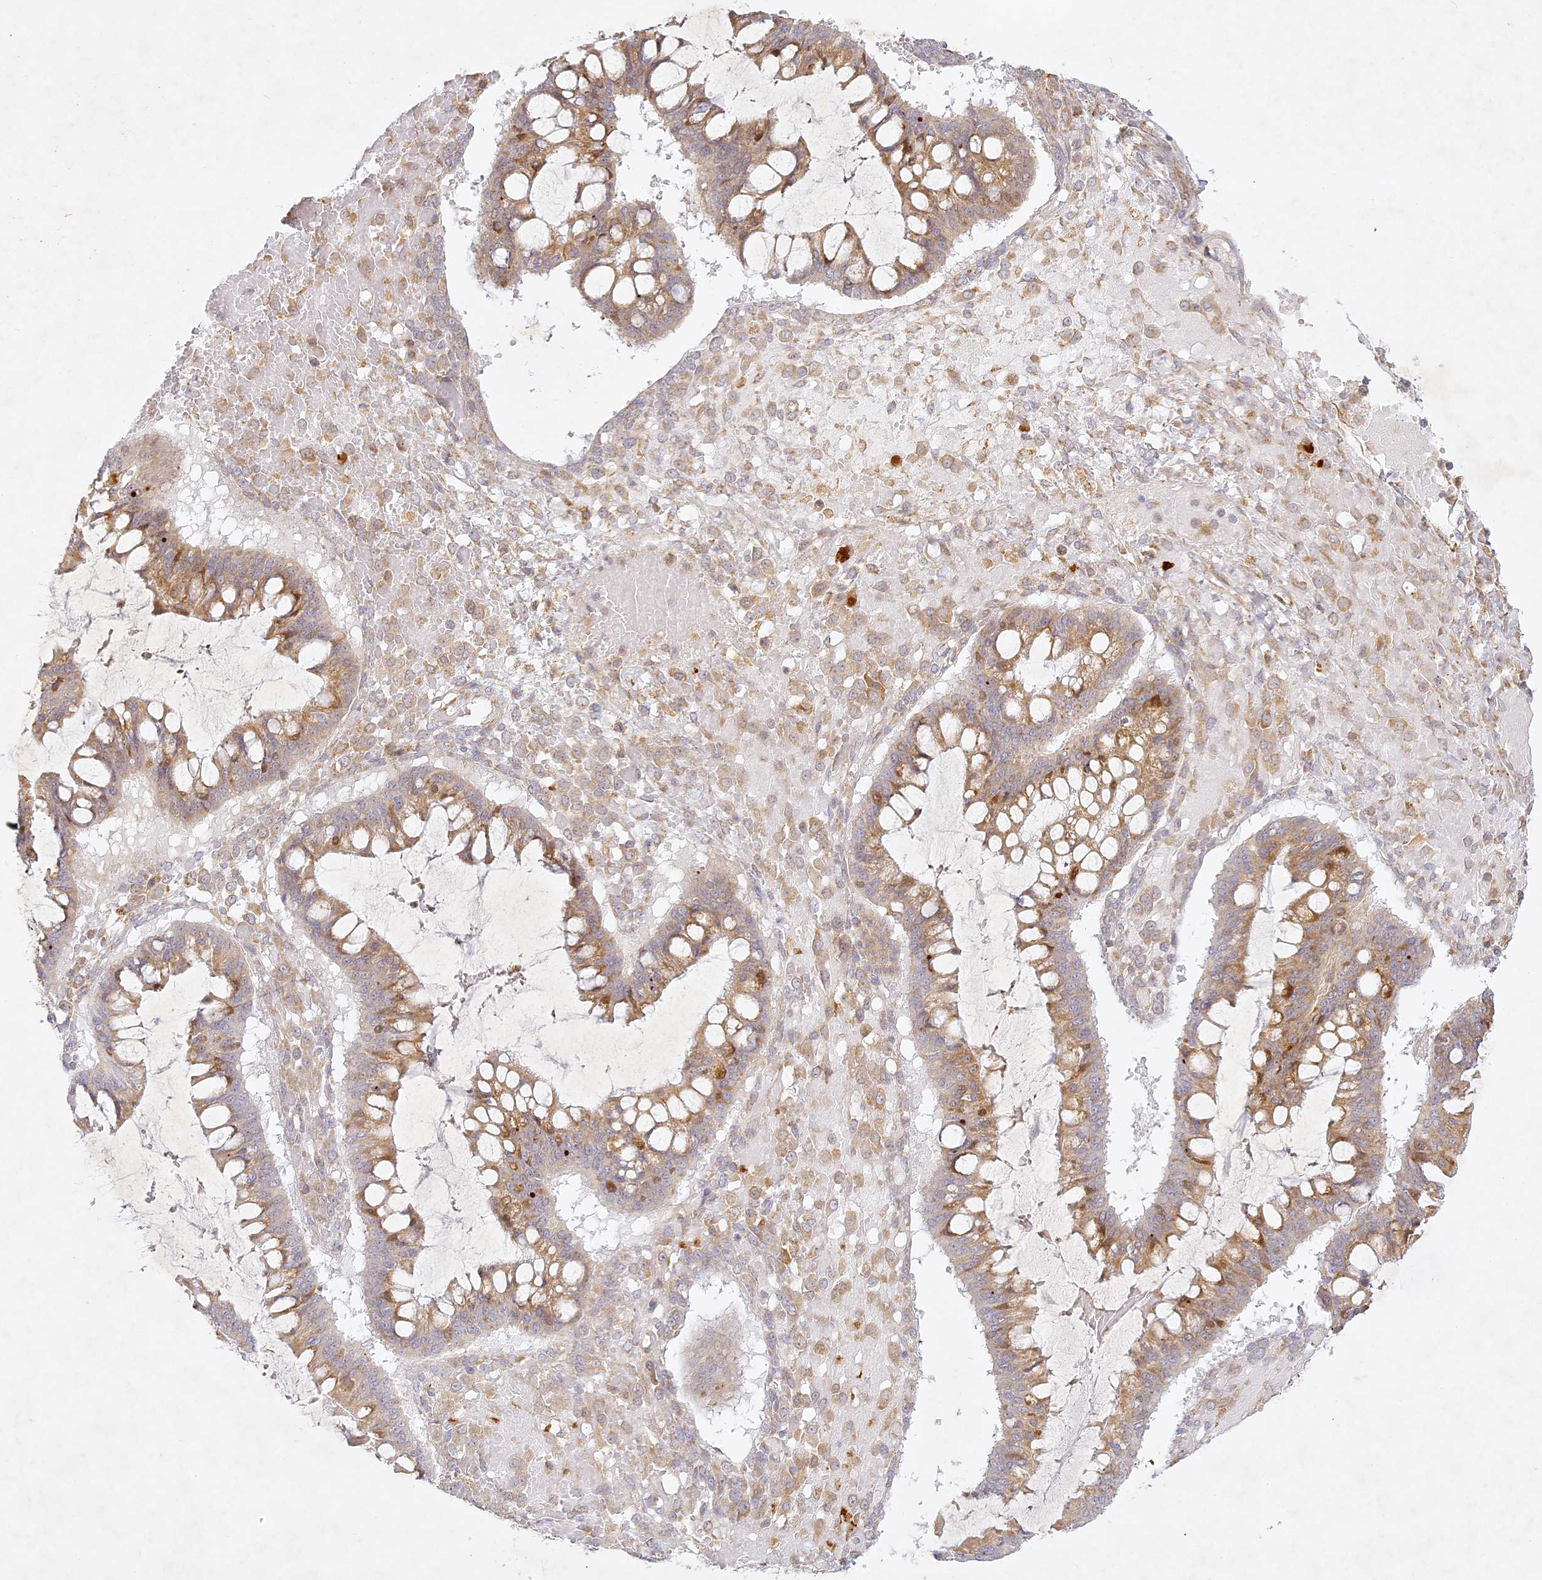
{"staining": {"intensity": "moderate", "quantity": "25%-75%", "location": "cytoplasmic/membranous"}, "tissue": "ovarian cancer", "cell_type": "Tumor cells", "image_type": "cancer", "snomed": [{"axis": "morphology", "description": "Cystadenocarcinoma, mucinous, NOS"}, {"axis": "topography", "description": "Ovary"}], "caption": "Tumor cells show medium levels of moderate cytoplasmic/membranous expression in approximately 25%-75% of cells in human ovarian cancer.", "gene": "SLC30A5", "patient": {"sex": "female", "age": 73}}